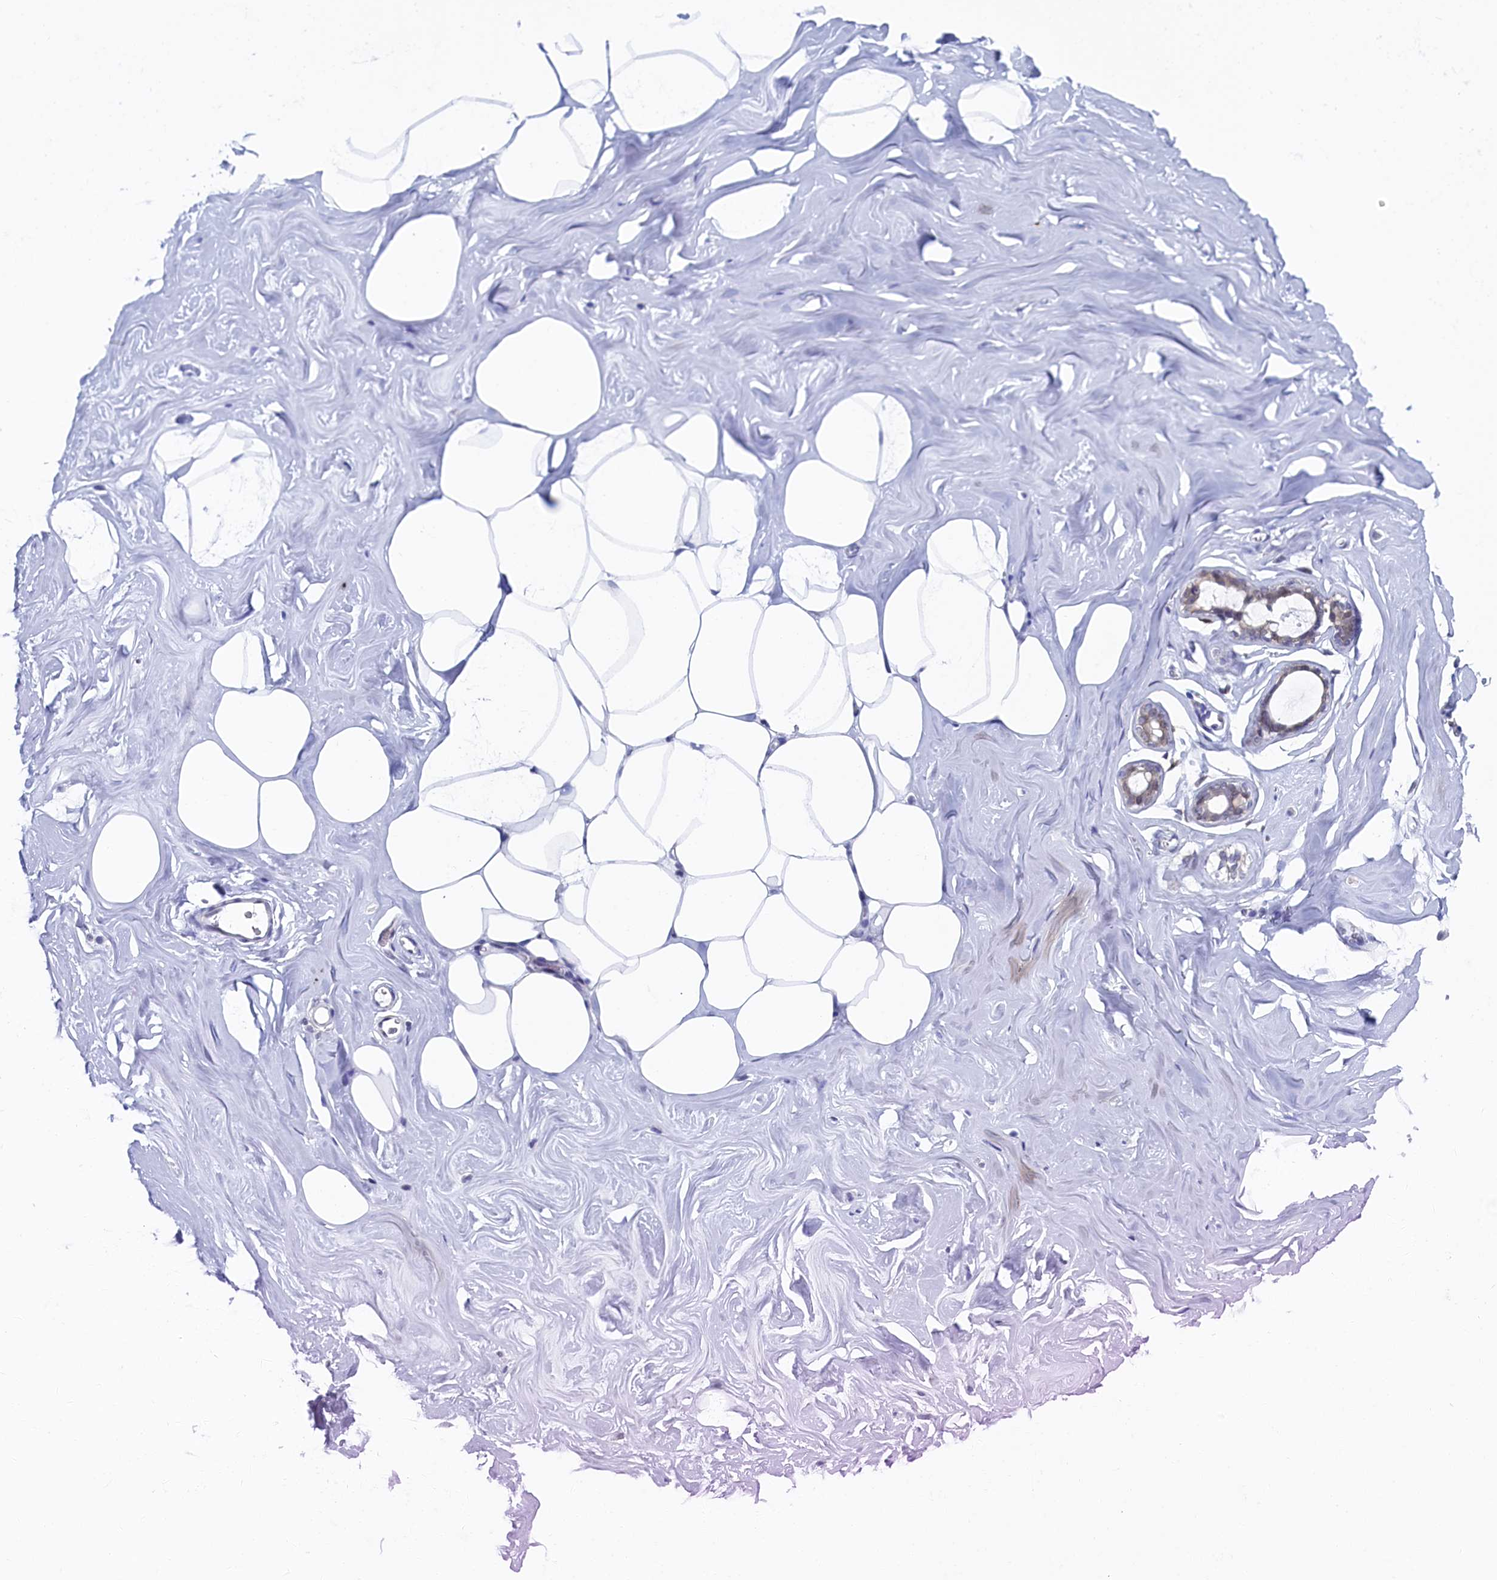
{"staining": {"intensity": "negative", "quantity": "none", "location": "none"}, "tissue": "adipose tissue", "cell_type": "Adipocytes", "image_type": "normal", "snomed": [{"axis": "morphology", "description": "Normal tissue, NOS"}, {"axis": "morphology", "description": "Fibrosis, NOS"}, {"axis": "topography", "description": "Breast"}, {"axis": "topography", "description": "Adipose tissue"}], "caption": "High magnification brightfield microscopy of normal adipose tissue stained with DAB (3,3'-diaminobenzidine) (brown) and counterstained with hematoxylin (blue): adipocytes show no significant expression. Brightfield microscopy of IHC stained with DAB (3,3'-diaminobenzidine) (brown) and hematoxylin (blue), captured at high magnification.", "gene": "C11orf54", "patient": {"sex": "female", "age": 39}}